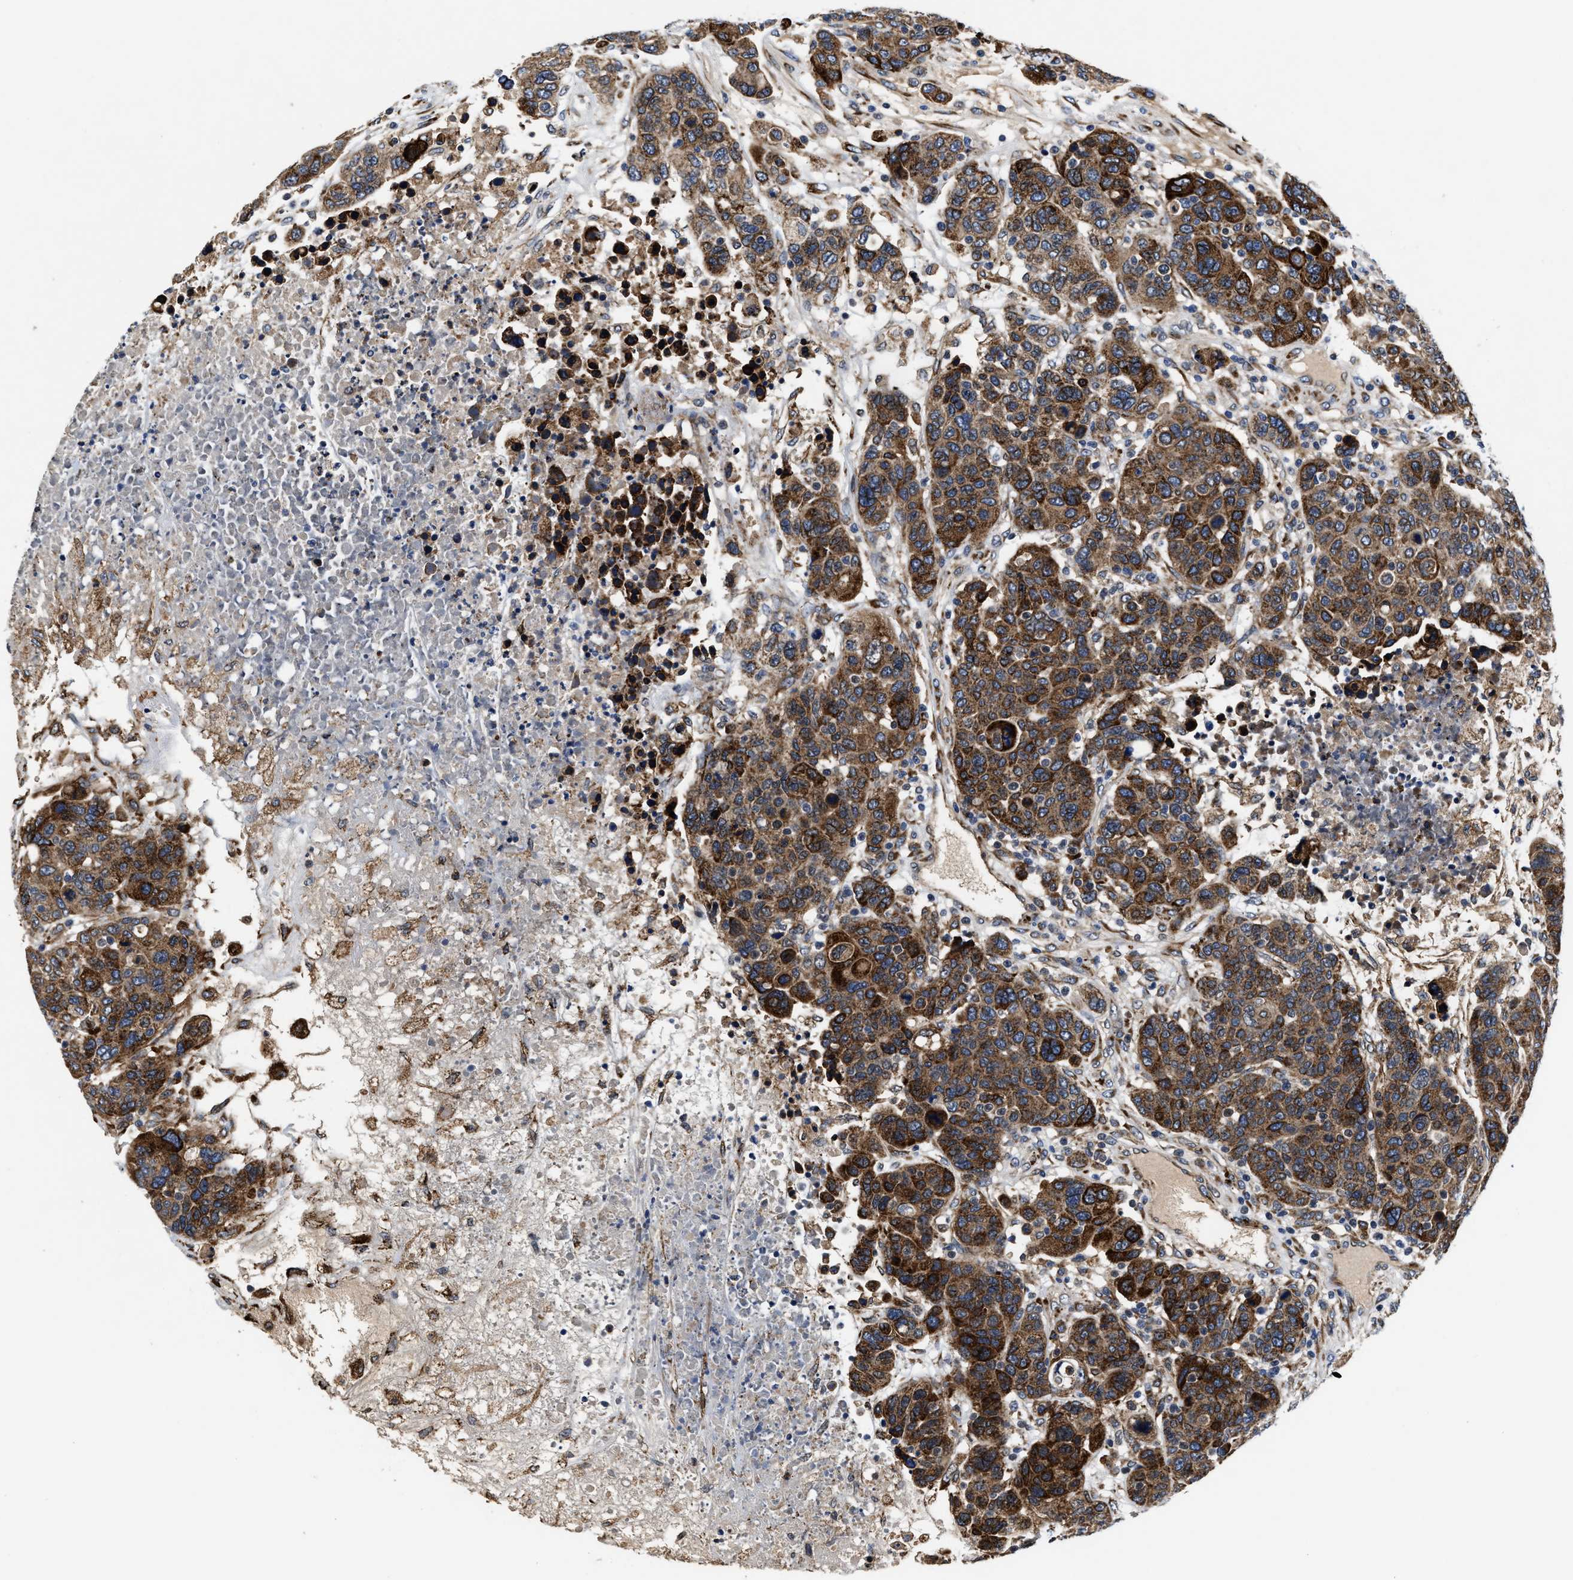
{"staining": {"intensity": "strong", "quantity": ">75%", "location": "cytoplasmic/membranous"}, "tissue": "breast cancer", "cell_type": "Tumor cells", "image_type": "cancer", "snomed": [{"axis": "morphology", "description": "Duct carcinoma"}, {"axis": "topography", "description": "Breast"}], "caption": "Immunohistochemical staining of breast cancer shows high levels of strong cytoplasmic/membranous protein positivity in approximately >75% of tumor cells.", "gene": "SLC12A2", "patient": {"sex": "female", "age": 37}}